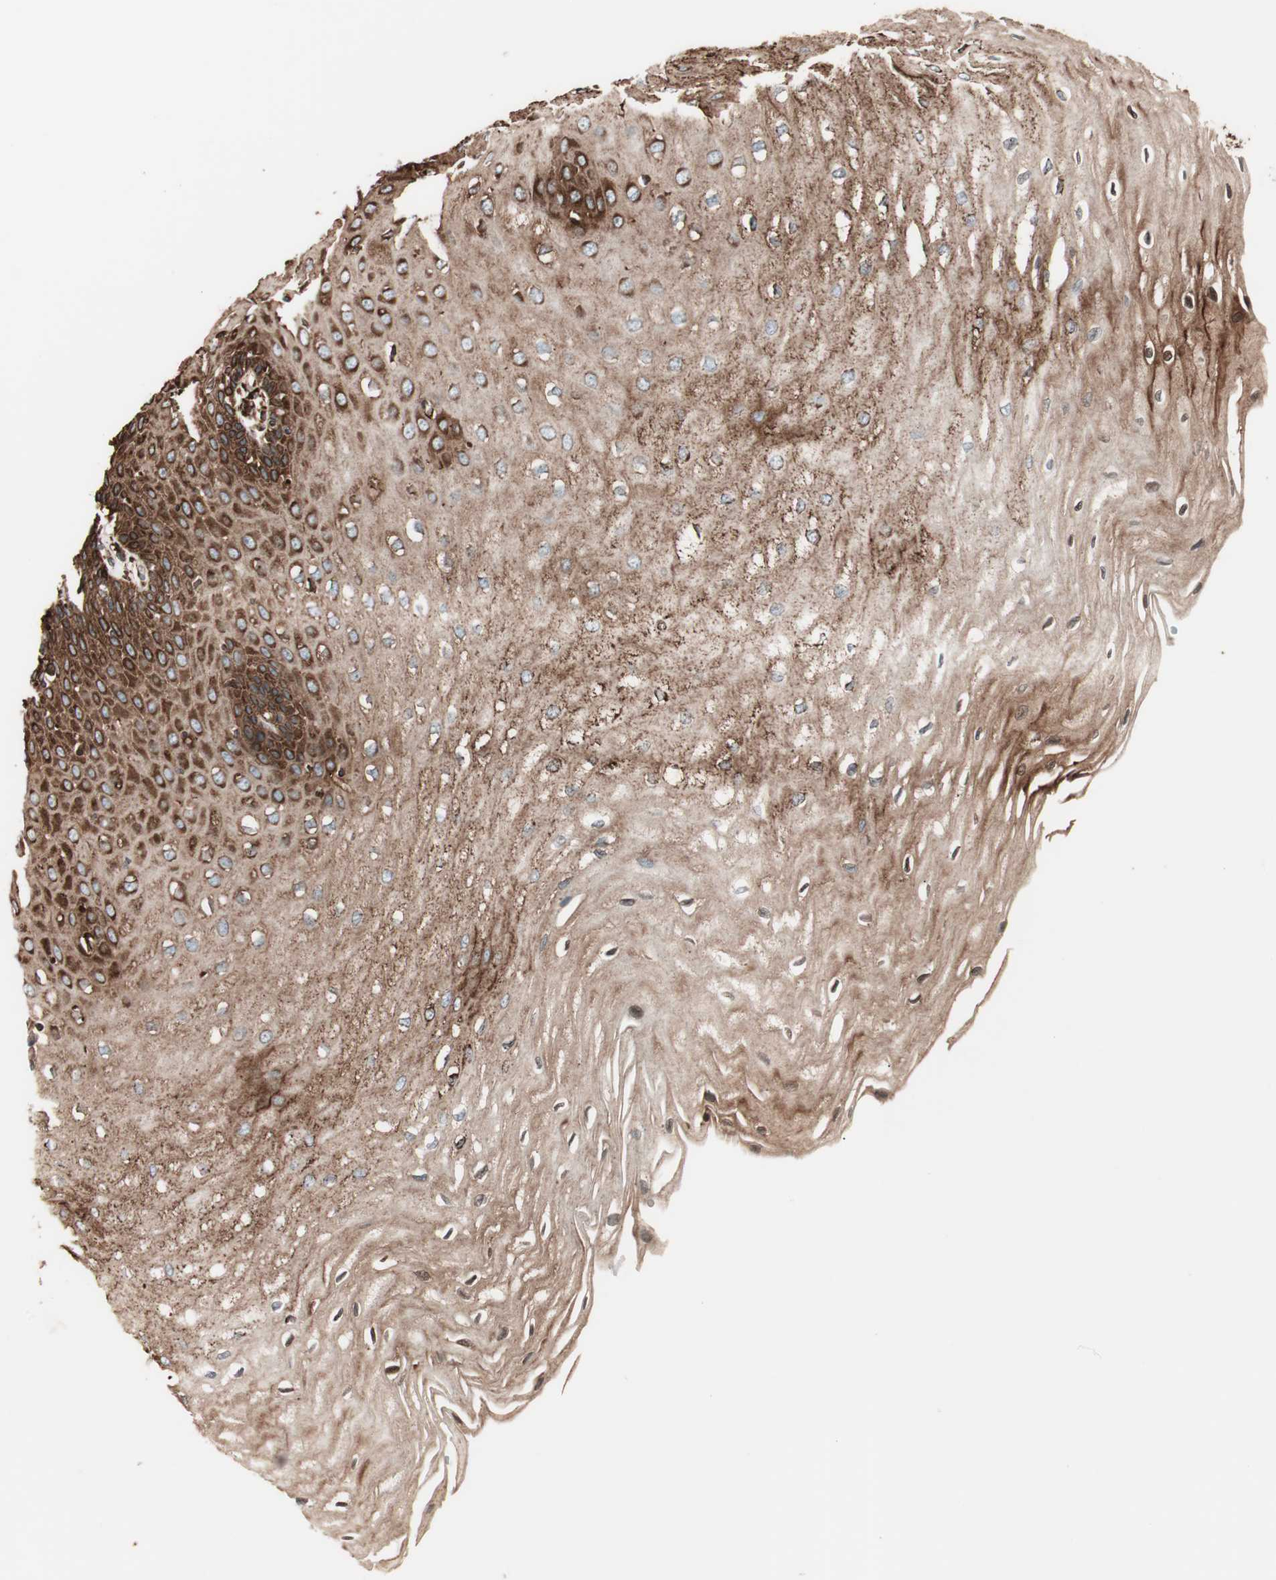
{"staining": {"intensity": "strong", "quantity": ">75%", "location": "cytoplasmic/membranous"}, "tissue": "esophagus", "cell_type": "Squamous epithelial cells", "image_type": "normal", "snomed": [{"axis": "morphology", "description": "Normal tissue, NOS"}, {"axis": "morphology", "description": "Squamous cell carcinoma, NOS"}, {"axis": "topography", "description": "Esophagus"}], "caption": "Protein analysis of normal esophagus exhibits strong cytoplasmic/membranous expression in approximately >75% of squamous epithelial cells. (Stains: DAB in brown, nuclei in blue, Microscopy: brightfield microscopy at high magnification).", "gene": "VEGFA", "patient": {"sex": "male", "age": 65}}